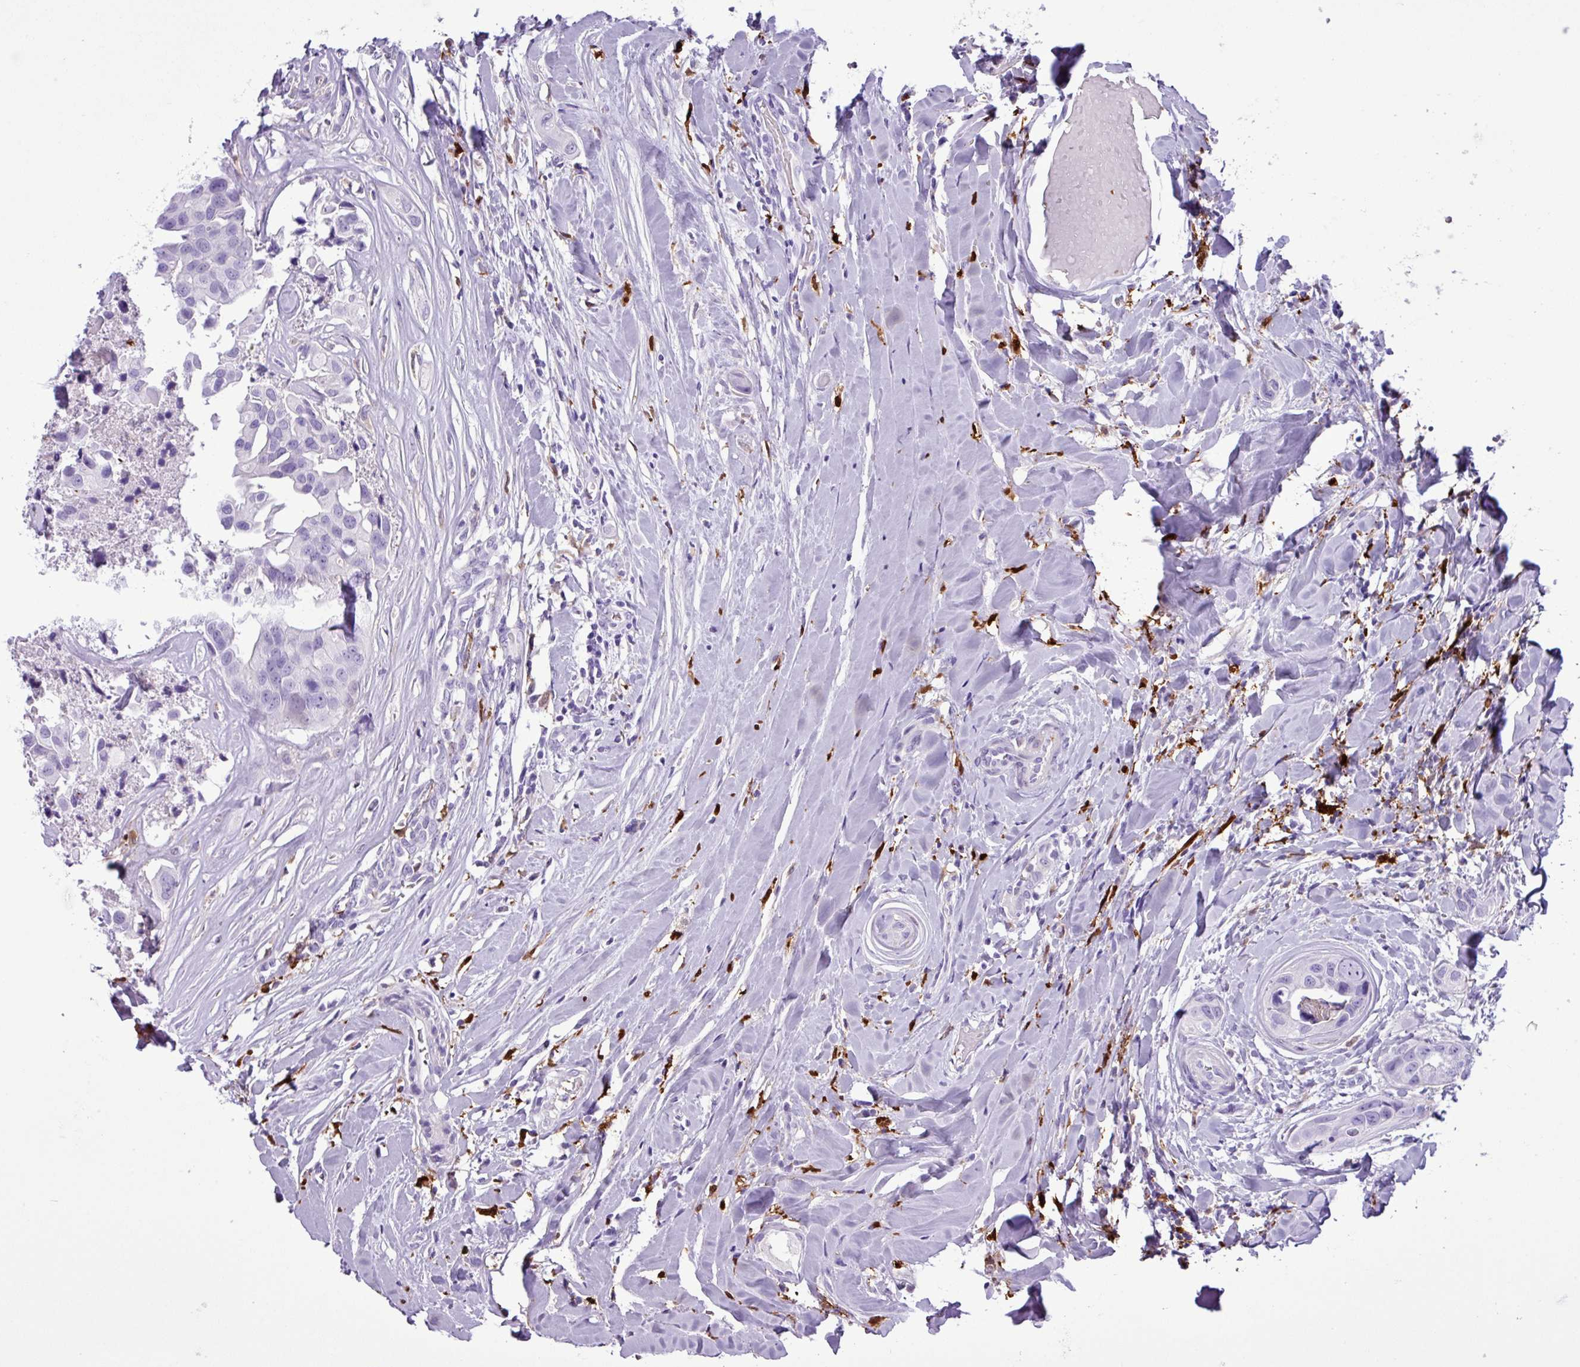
{"staining": {"intensity": "negative", "quantity": "none", "location": "none"}, "tissue": "head and neck cancer", "cell_type": "Tumor cells", "image_type": "cancer", "snomed": [{"axis": "morphology", "description": "Adenocarcinoma, NOS"}, {"axis": "morphology", "description": "Adenocarcinoma, metastatic, NOS"}, {"axis": "topography", "description": "Head-Neck"}], "caption": "The photomicrograph displays no staining of tumor cells in head and neck cancer (metastatic adenocarcinoma).", "gene": "TMEM200C", "patient": {"sex": "male", "age": 75}}